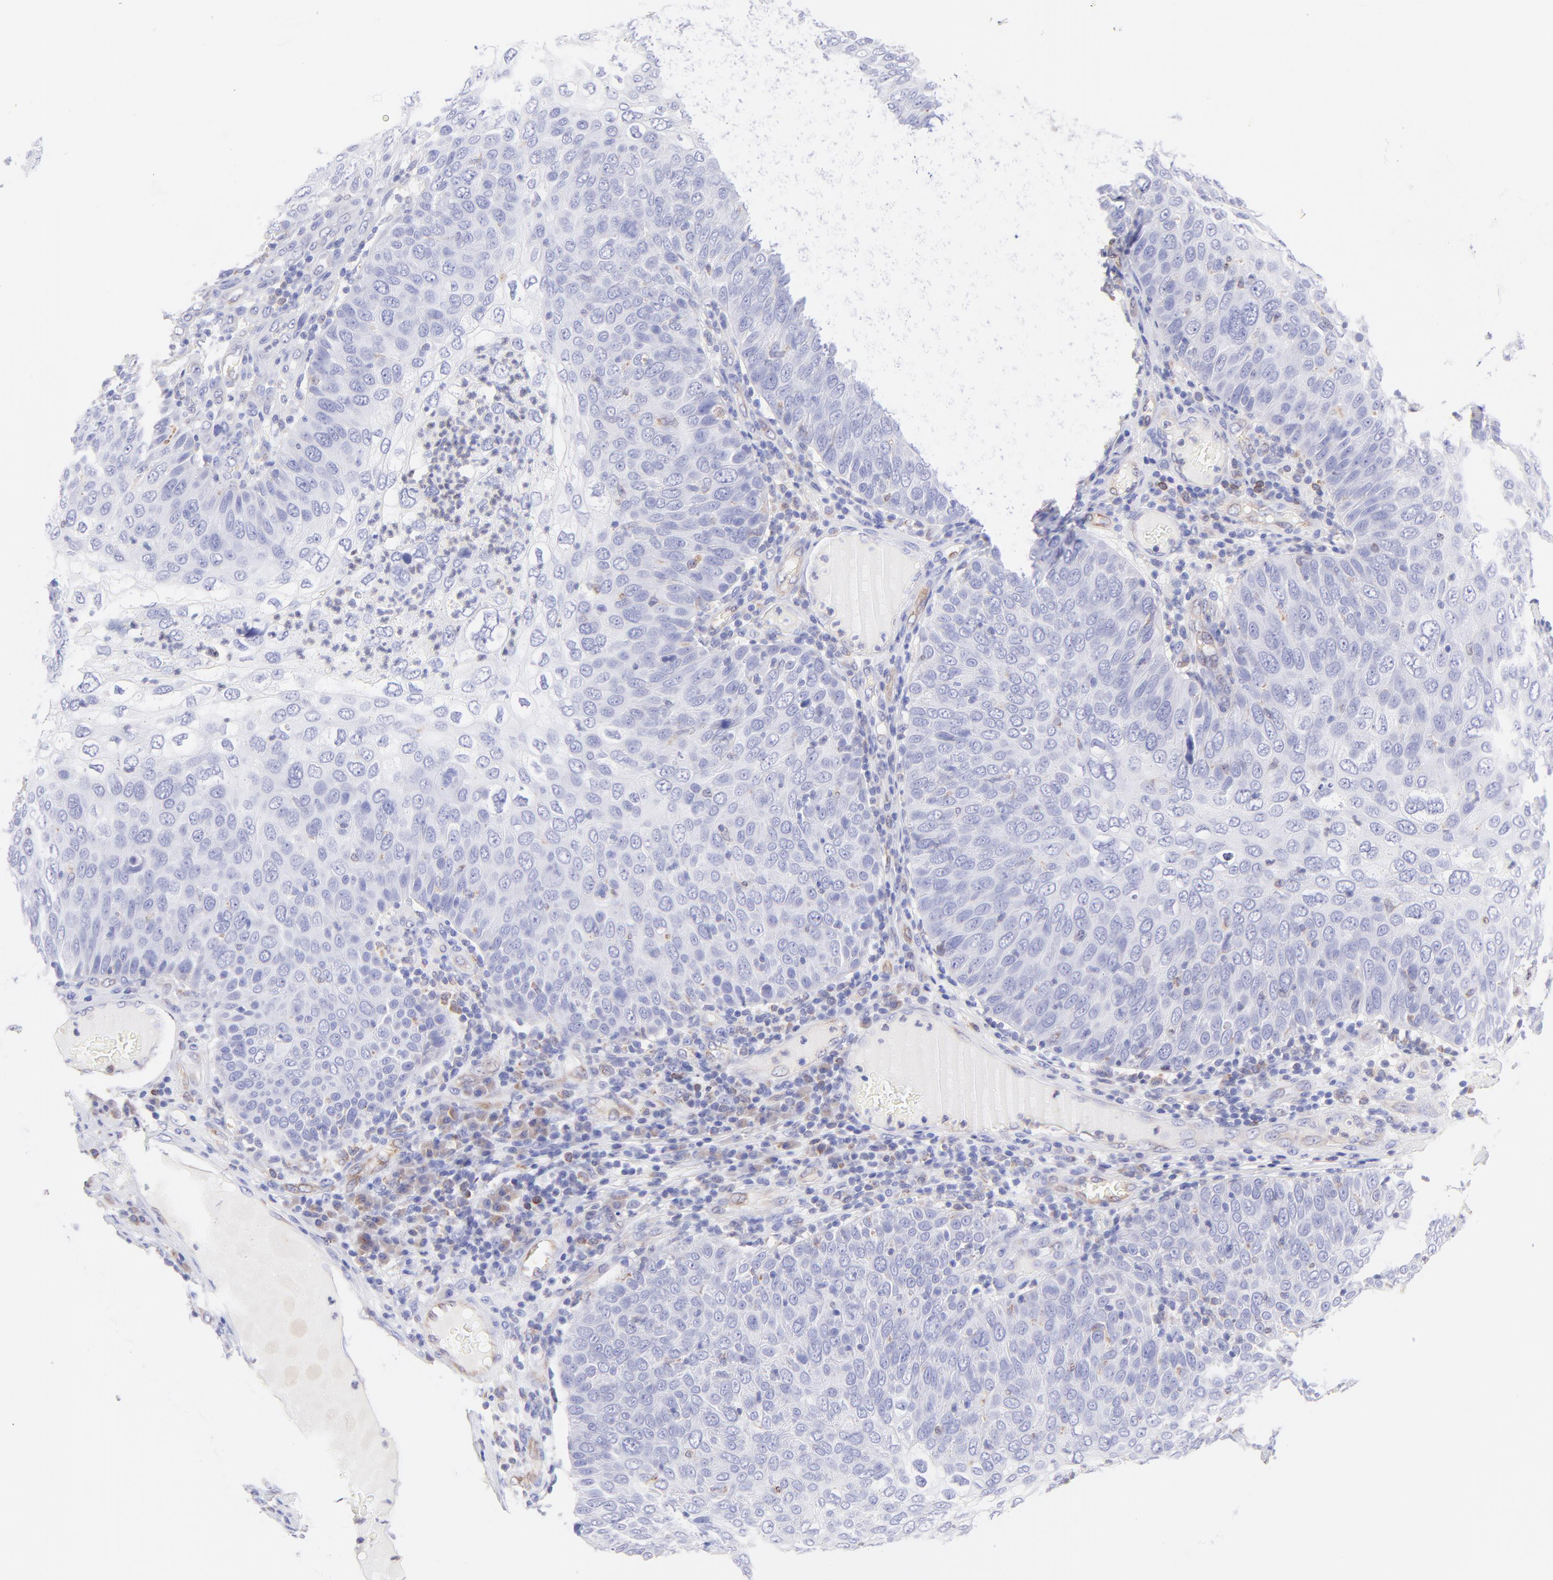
{"staining": {"intensity": "negative", "quantity": "none", "location": "none"}, "tissue": "skin cancer", "cell_type": "Tumor cells", "image_type": "cancer", "snomed": [{"axis": "morphology", "description": "Squamous cell carcinoma, NOS"}, {"axis": "topography", "description": "Skin"}], "caption": "An image of human squamous cell carcinoma (skin) is negative for staining in tumor cells.", "gene": "IRAG2", "patient": {"sex": "male", "age": 87}}